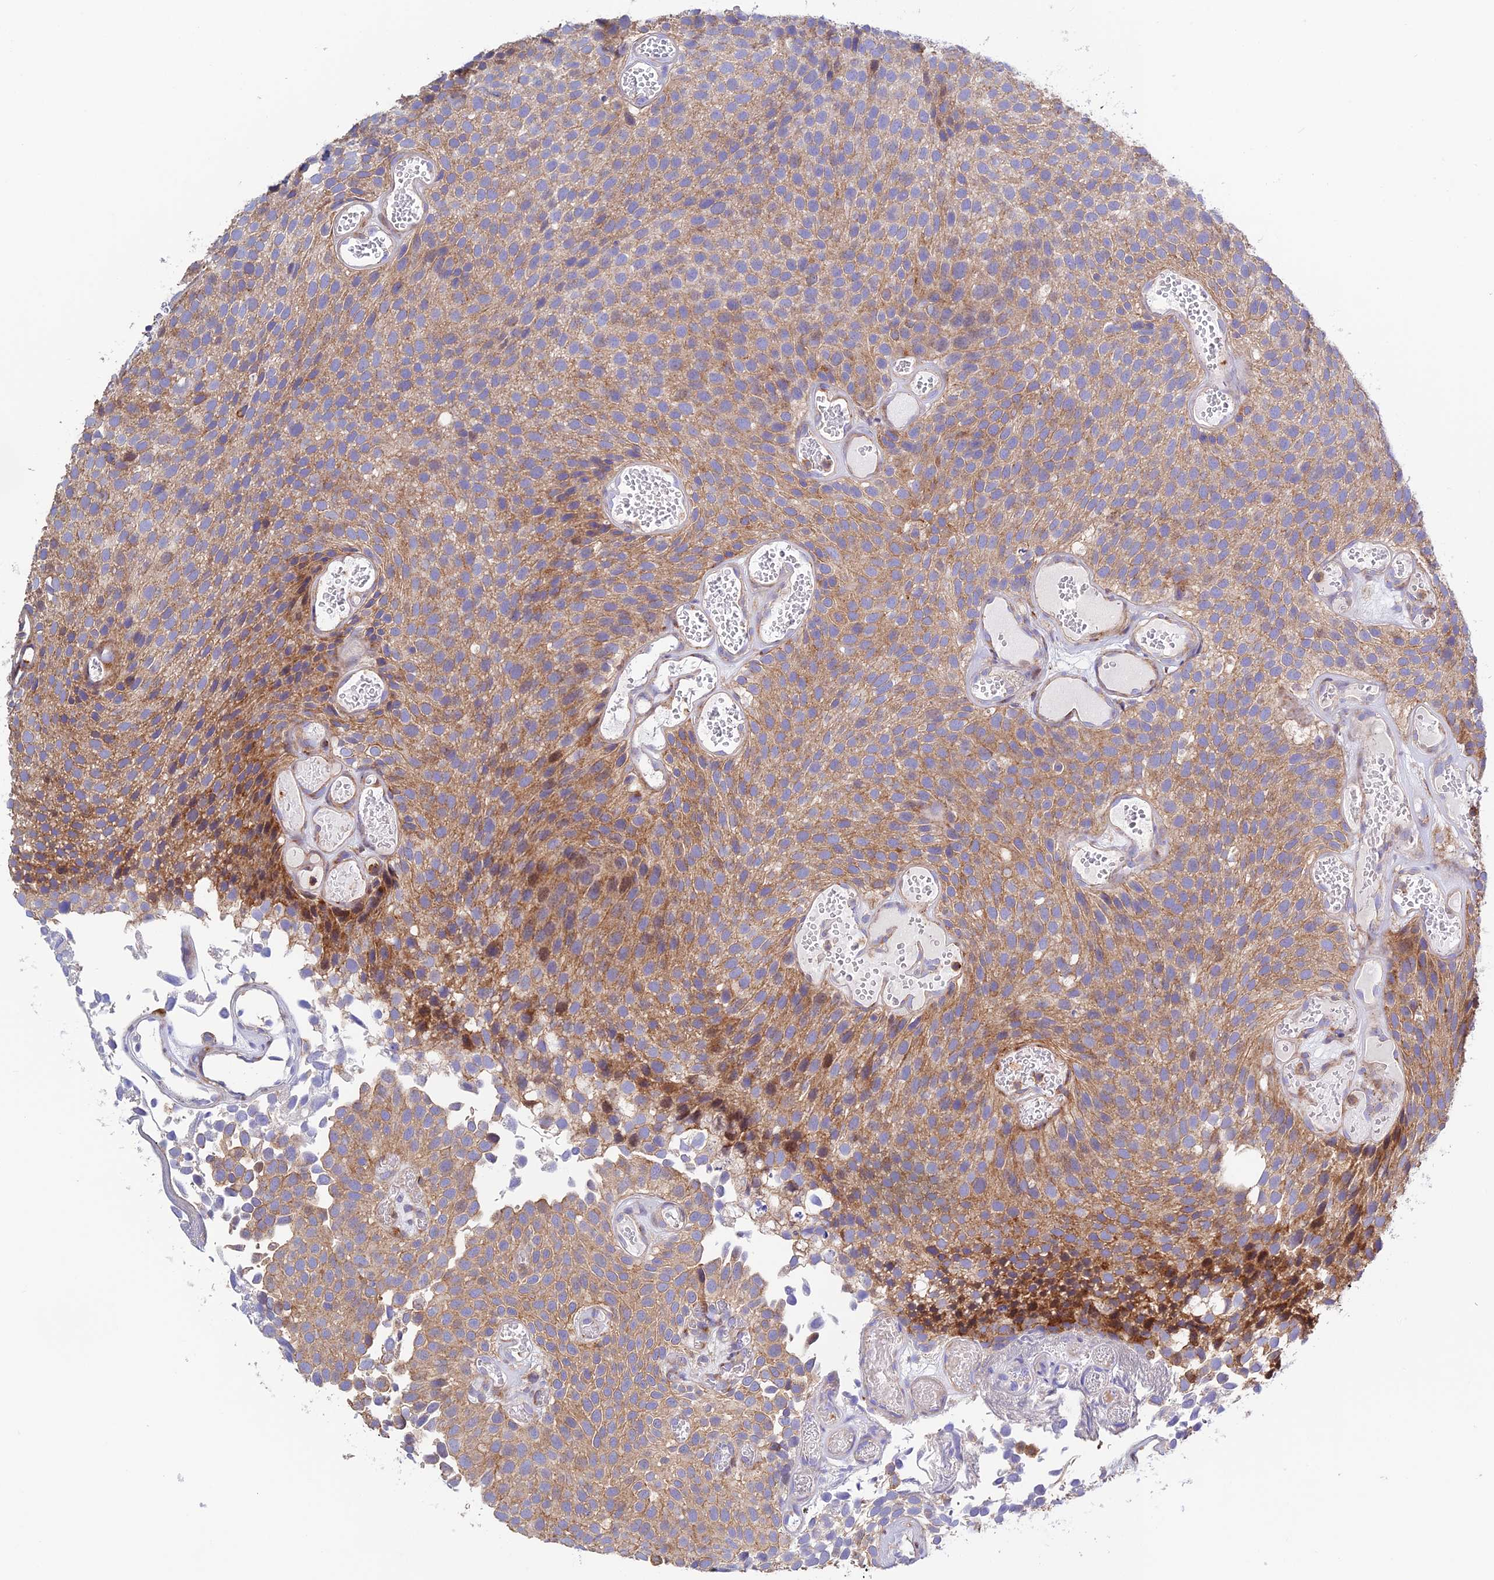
{"staining": {"intensity": "moderate", "quantity": ">75%", "location": "cytoplasmic/membranous"}, "tissue": "urothelial cancer", "cell_type": "Tumor cells", "image_type": "cancer", "snomed": [{"axis": "morphology", "description": "Urothelial carcinoma, Low grade"}, {"axis": "topography", "description": "Urinary bladder"}], "caption": "Immunohistochemistry (IHC) histopathology image of human urothelial carcinoma (low-grade) stained for a protein (brown), which reveals medium levels of moderate cytoplasmic/membranous expression in about >75% of tumor cells.", "gene": "PRIM1", "patient": {"sex": "male", "age": 89}}